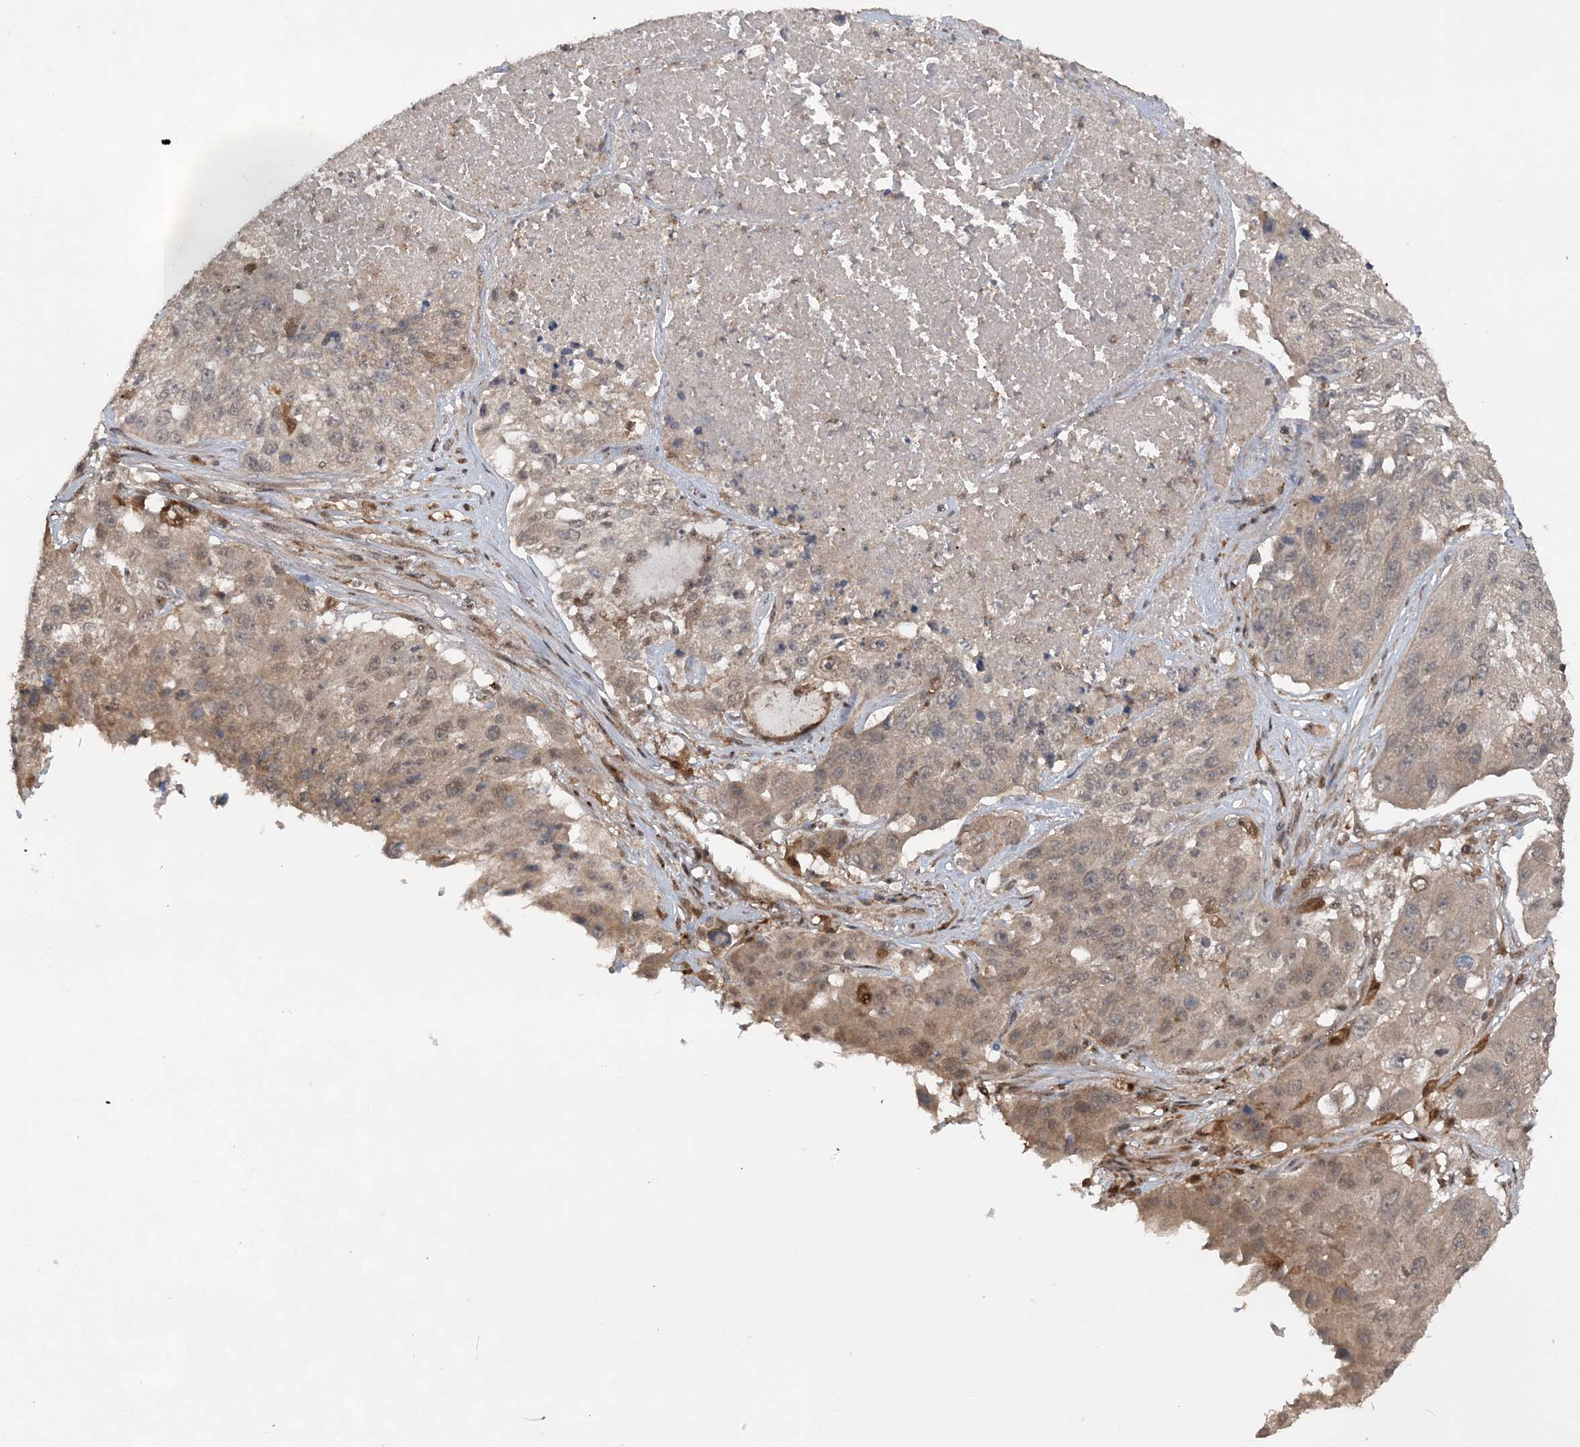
{"staining": {"intensity": "weak", "quantity": ">75%", "location": "cytoplasmic/membranous,nuclear"}, "tissue": "lung cancer", "cell_type": "Tumor cells", "image_type": "cancer", "snomed": [{"axis": "morphology", "description": "Squamous cell carcinoma, NOS"}, {"axis": "topography", "description": "Lung"}], "caption": "Protein expression by immunohistochemistry (IHC) exhibits weak cytoplasmic/membranous and nuclear expression in about >75% of tumor cells in lung cancer.", "gene": "LACC1", "patient": {"sex": "male", "age": 61}}